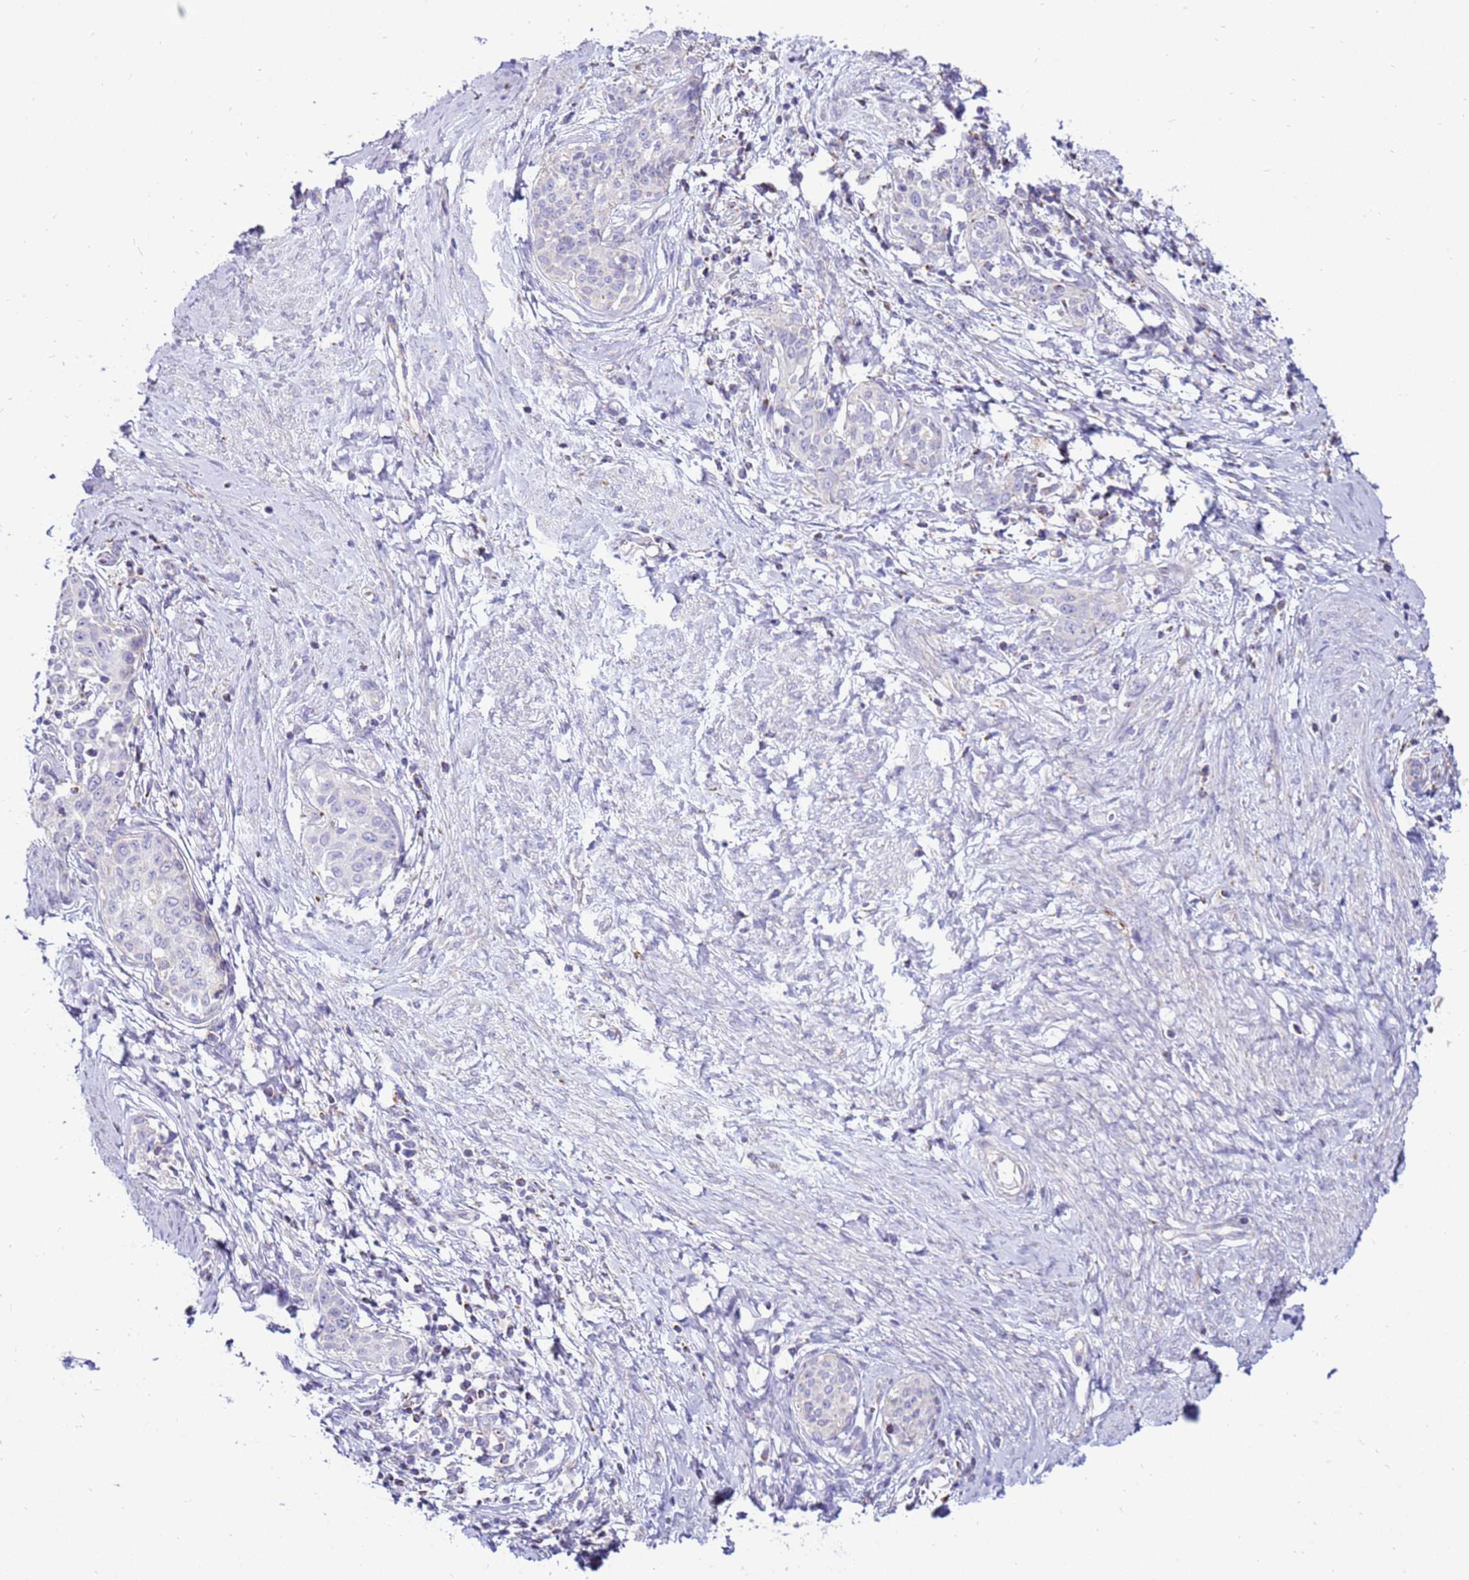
{"staining": {"intensity": "negative", "quantity": "none", "location": "none"}, "tissue": "cervical cancer", "cell_type": "Tumor cells", "image_type": "cancer", "snomed": [{"axis": "morphology", "description": "Squamous cell carcinoma, NOS"}, {"axis": "morphology", "description": "Adenocarcinoma, NOS"}, {"axis": "topography", "description": "Cervix"}], "caption": "Immunohistochemistry (IHC) histopathology image of cervical squamous cell carcinoma stained for a protein (brown), which shows no staining in tumor cells.", "gene": "IGF1R", "patient": {"sex": "female", "age": 52}}